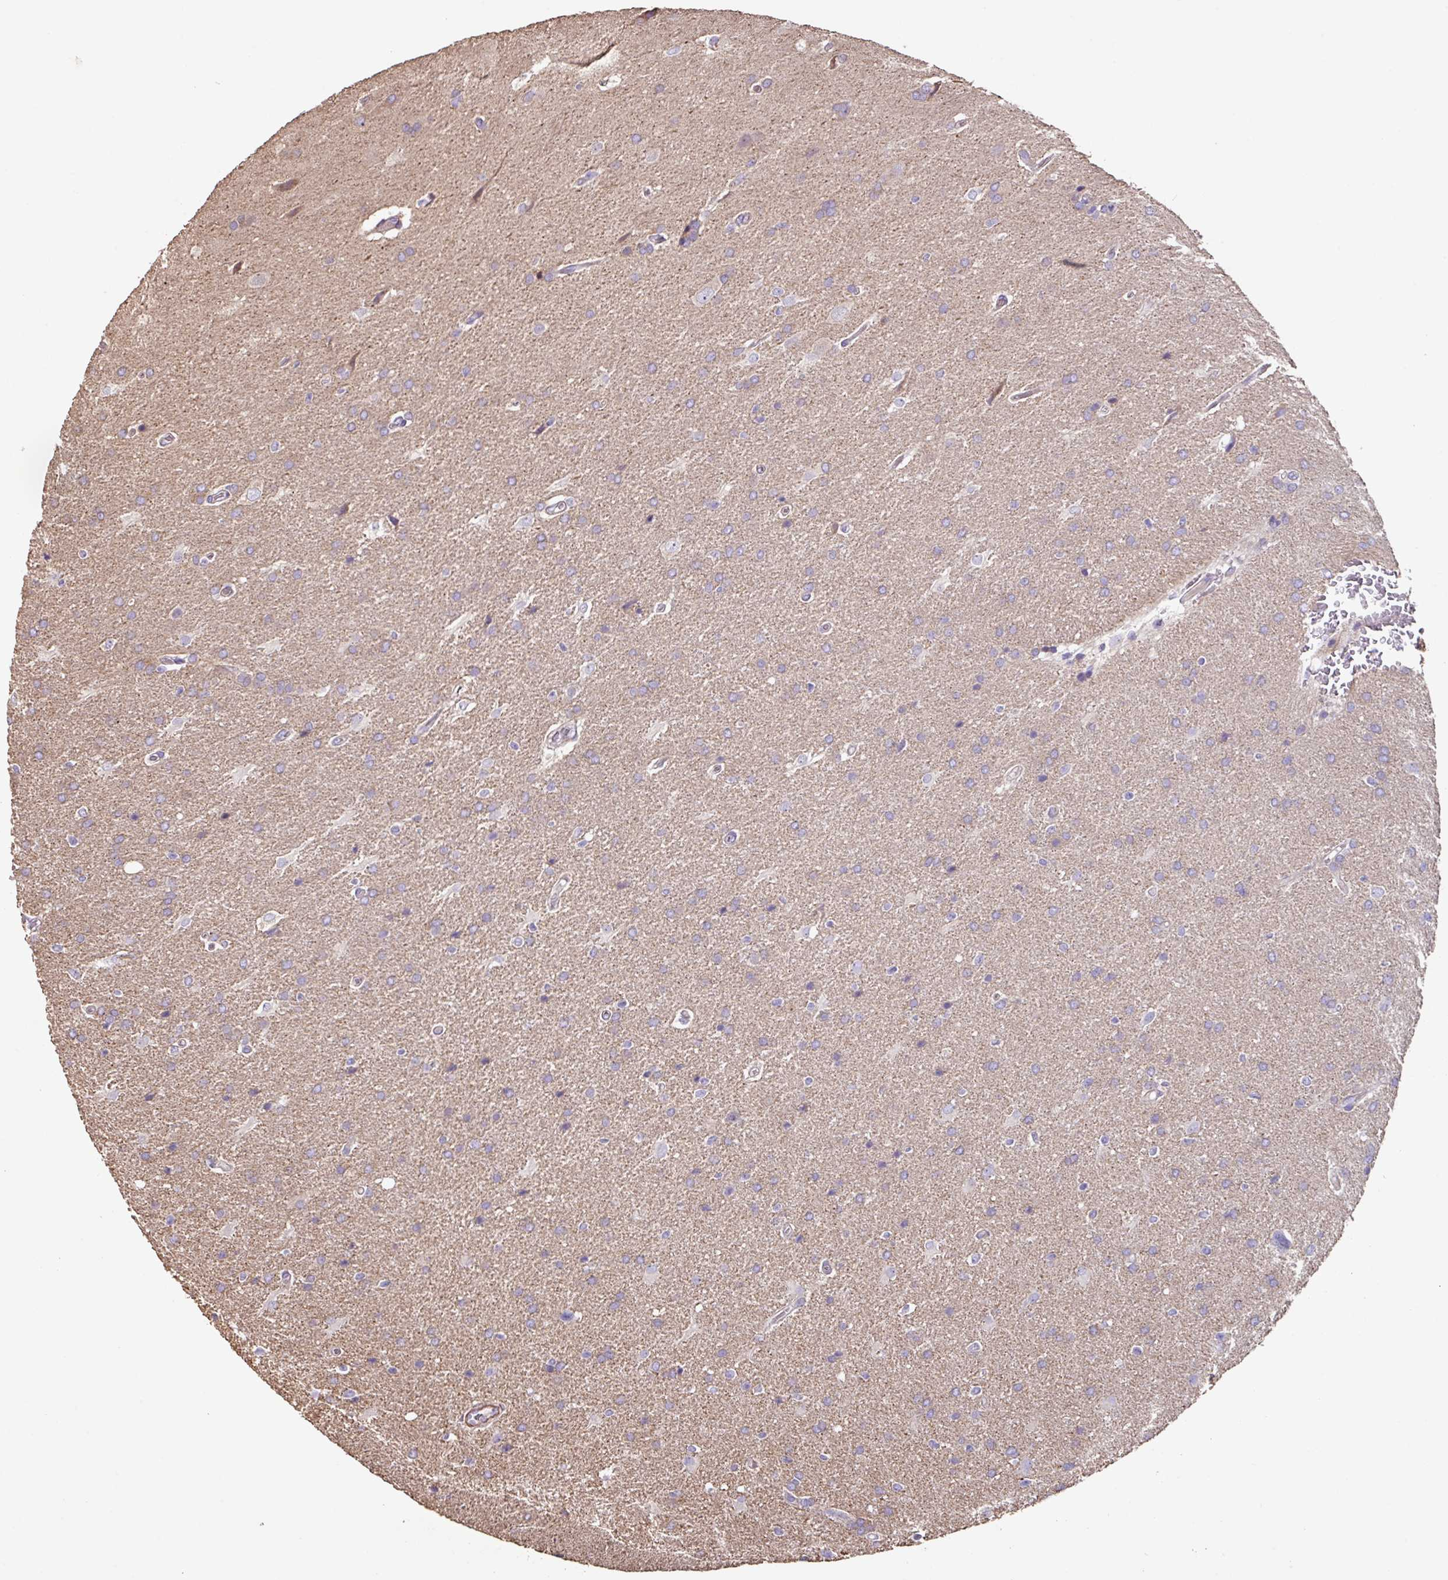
{"staining": {"intensity": "weak", "quantity": "<25%", "location": "cytoplasmic/membranous"}, "tissue": "glioma", "cell_type": "Tumor cells", "image_type": "cancer", "snomed": [{"axis": "morphology", "description": "Glioma, malignant, High grade"}, {"axis": "topography", "description": "Brain"}], "caption": "Tumor cells show no significant protein positivity in malignant glioma (high-grade). (Stains: DAB (3,3'-diaminobenzidine) immunohistochemistry (IHC) with hematoxylin counter stain, Microscopy: brightfield microscopy at high magnification).", "gene": "MRRF", "patient": {"sex": "male", "age": 56}}